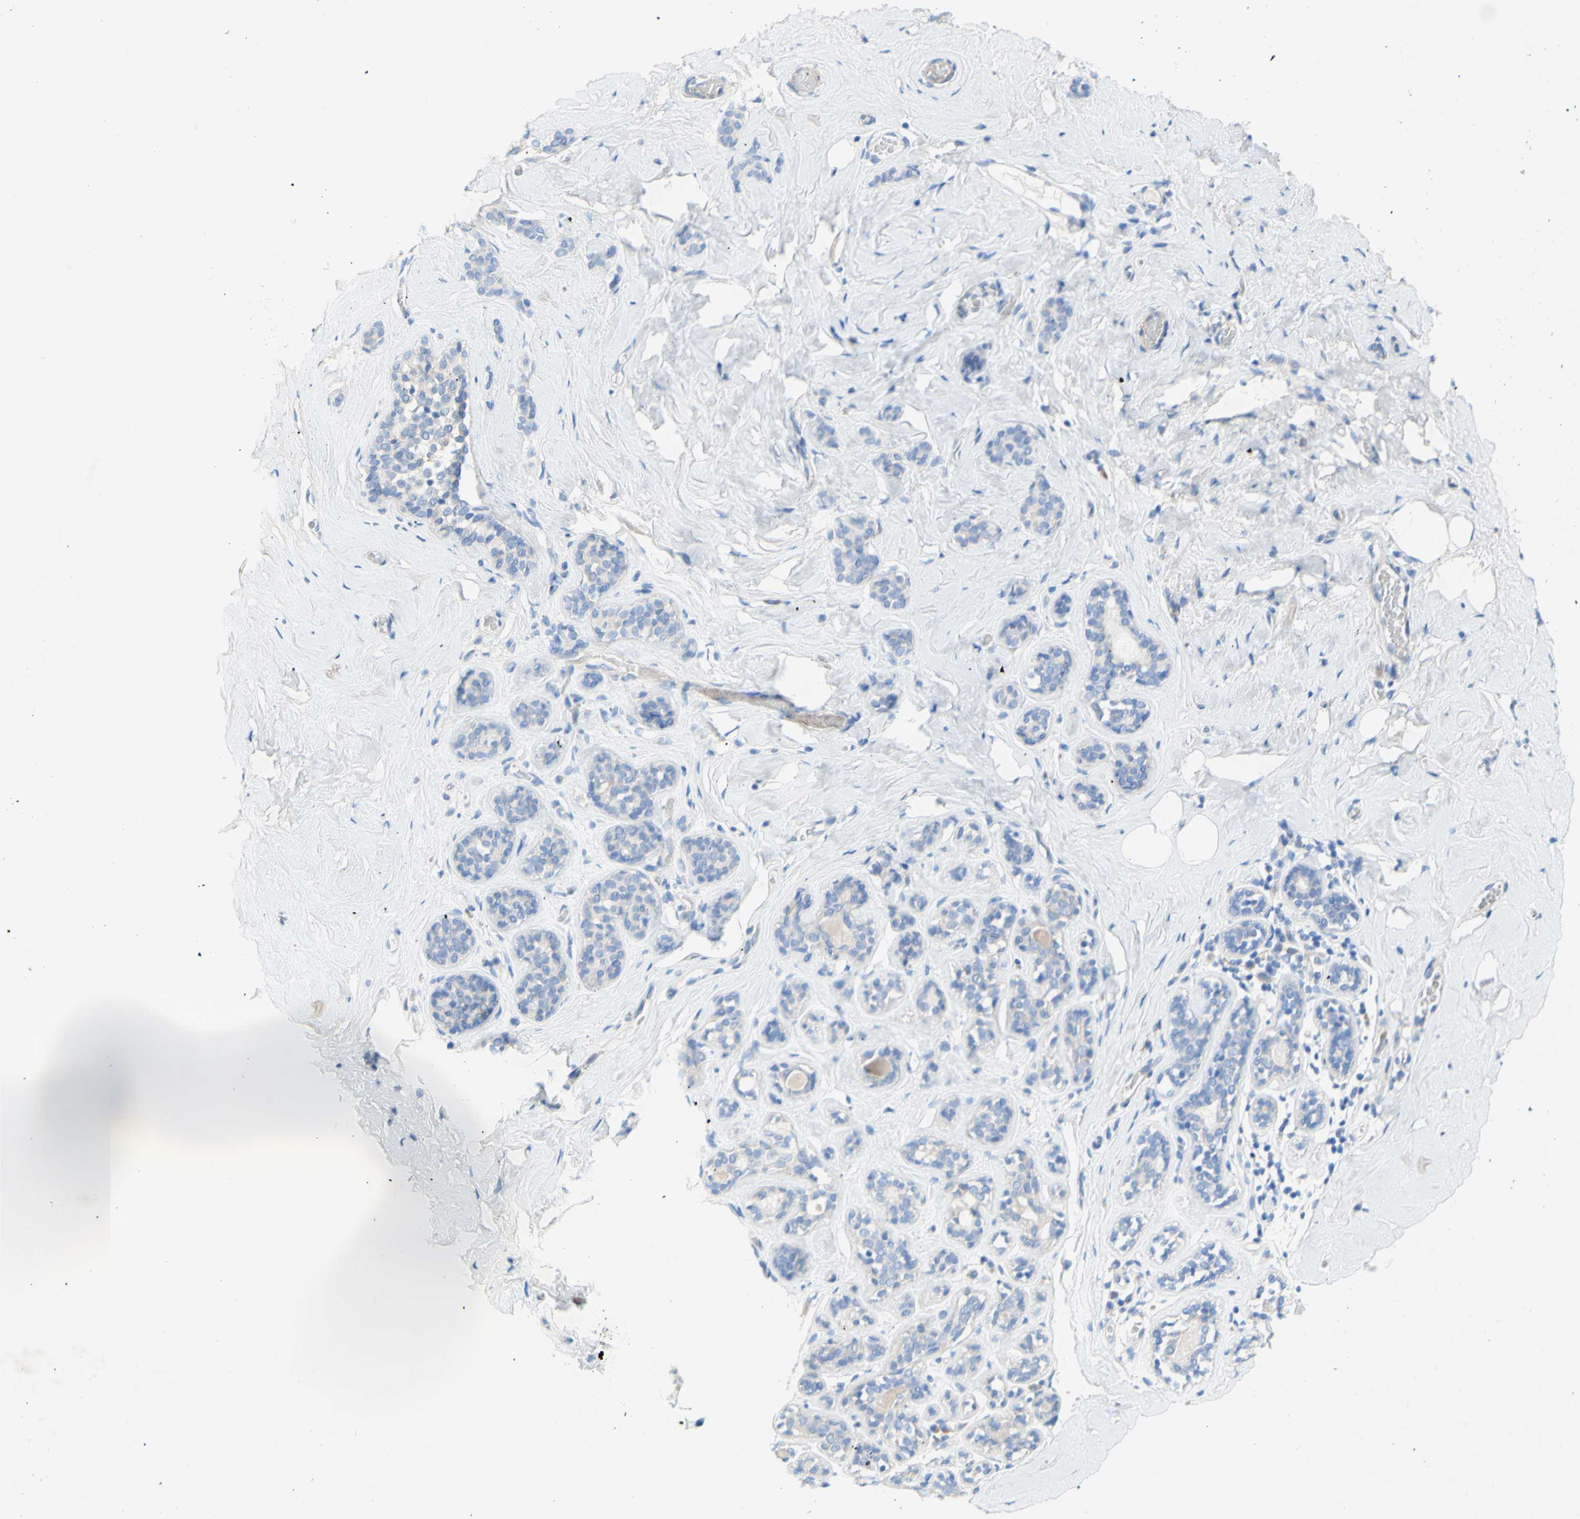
{"staining": {"intensity": "negative", "quantity": "none", "location": "none"}, "tissue": "breast", "cell_type": "Adipocytes", "image_type": "normal", "snomed": [{"axis": "morphology", "description": "Normal tissue, NOS"}, {"axis": "topography", "description": "Breast"}], "caption": "There is no significant expression in adipocytes of breast. (DAB (3,3'-diaminobenzidine) immunohistochemistry (IHC) visualized using brightfield microscopy, high magnification).", "gene": "TMIGD2", "patient": {"sex": "female", "age": 75}}